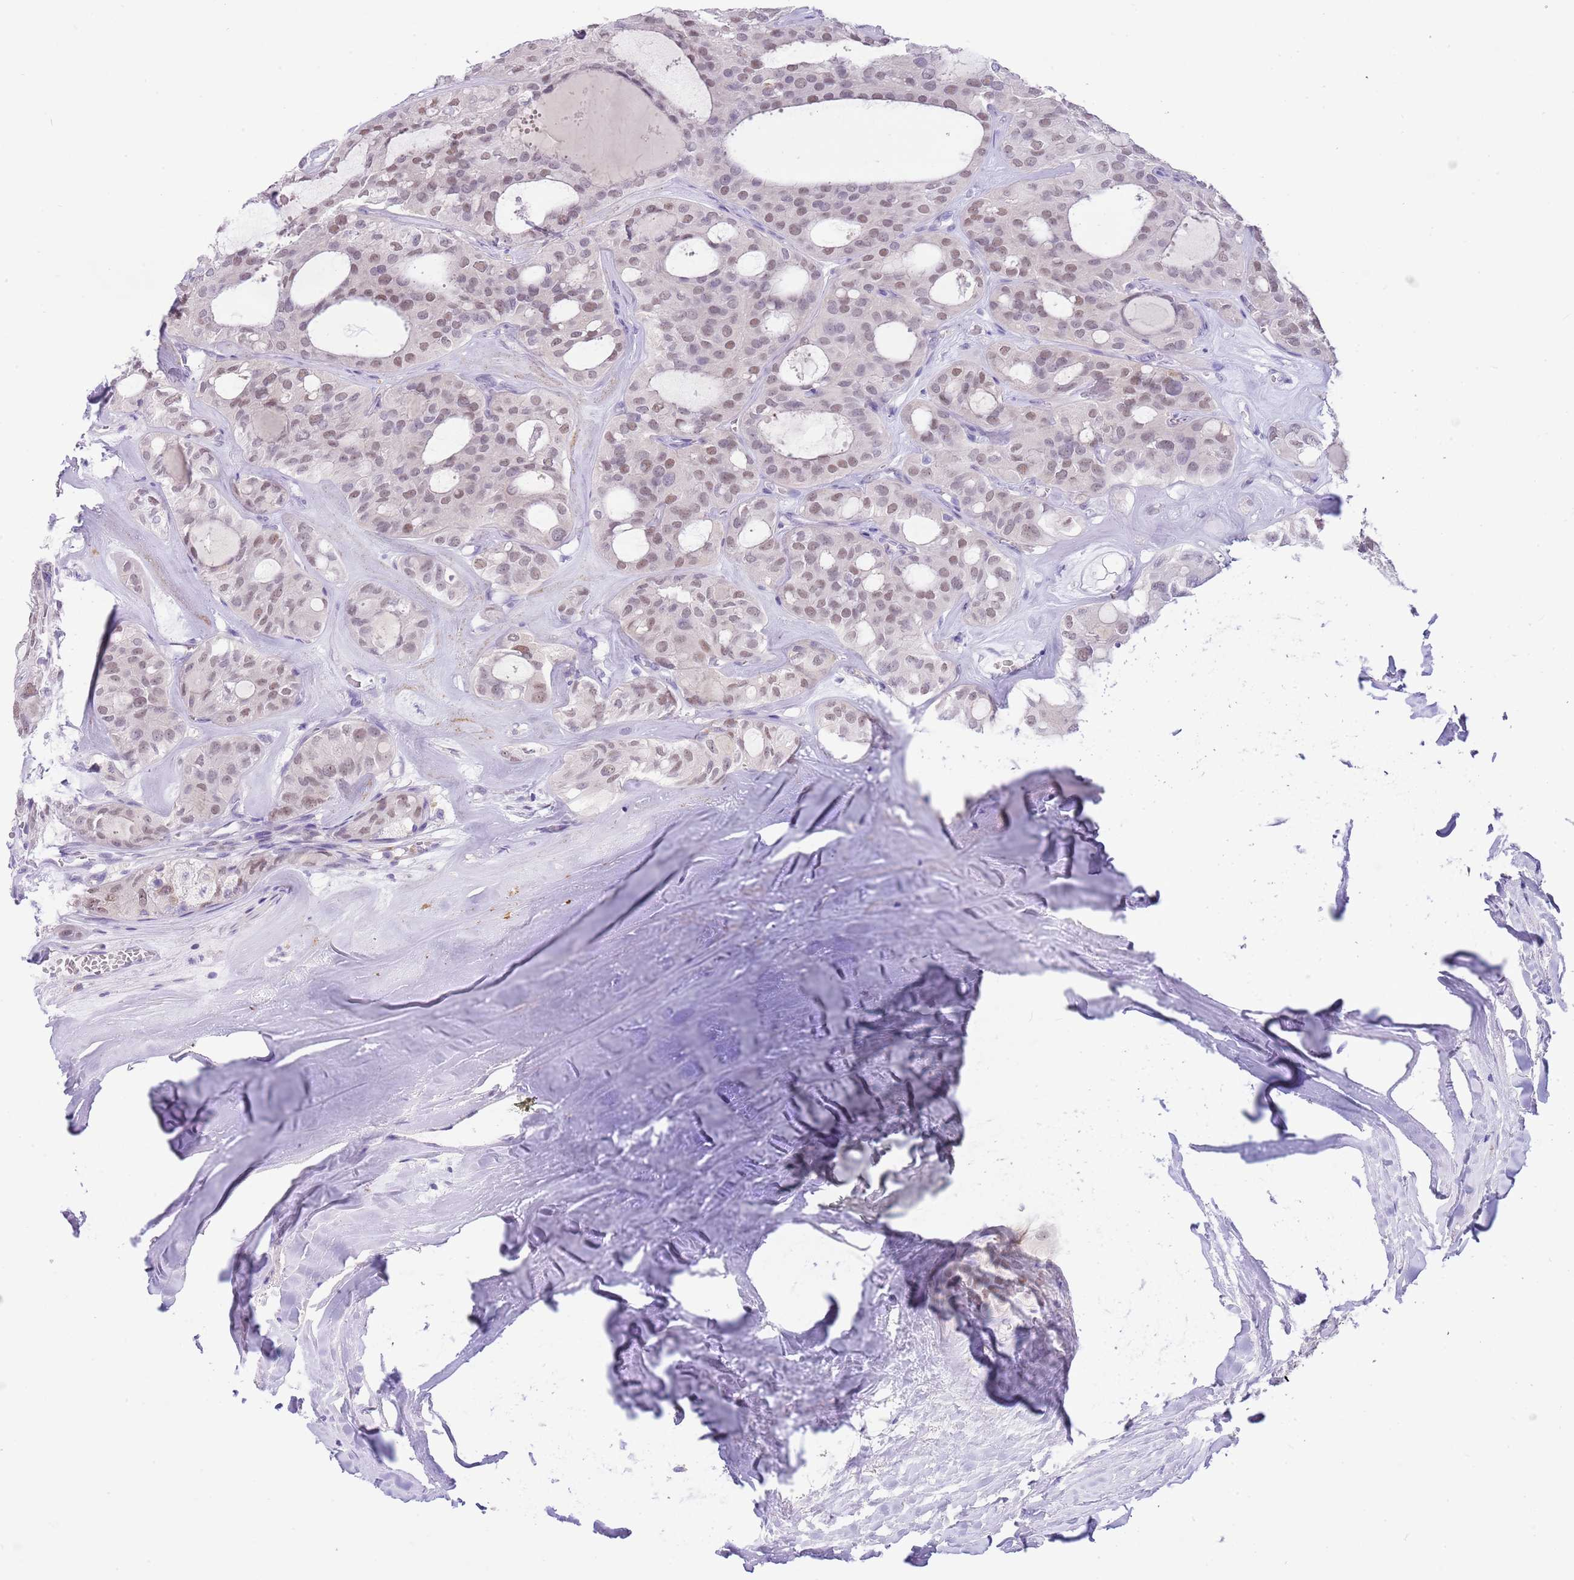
{"staining": {"intensity": "weak", "quantity": ">75%", "location": "nuclear"}, "tissue": "thyroid cancer", "cell_type": "Tumor cells", "image_type": "cancer", "snomed": [{"axis": "morphology", "description": "Follicular adenoma carcinoma, NOS"}, {"axis": "topography", "description": "Thyroid gland"}], "caption": "Brown immunohistochemical staining in thyroid cancer shows weak nuclear positivity in about >75% of tumor cells.", "gene": "PPP1R17", "patient": {"sex": "male", "age": 75}}